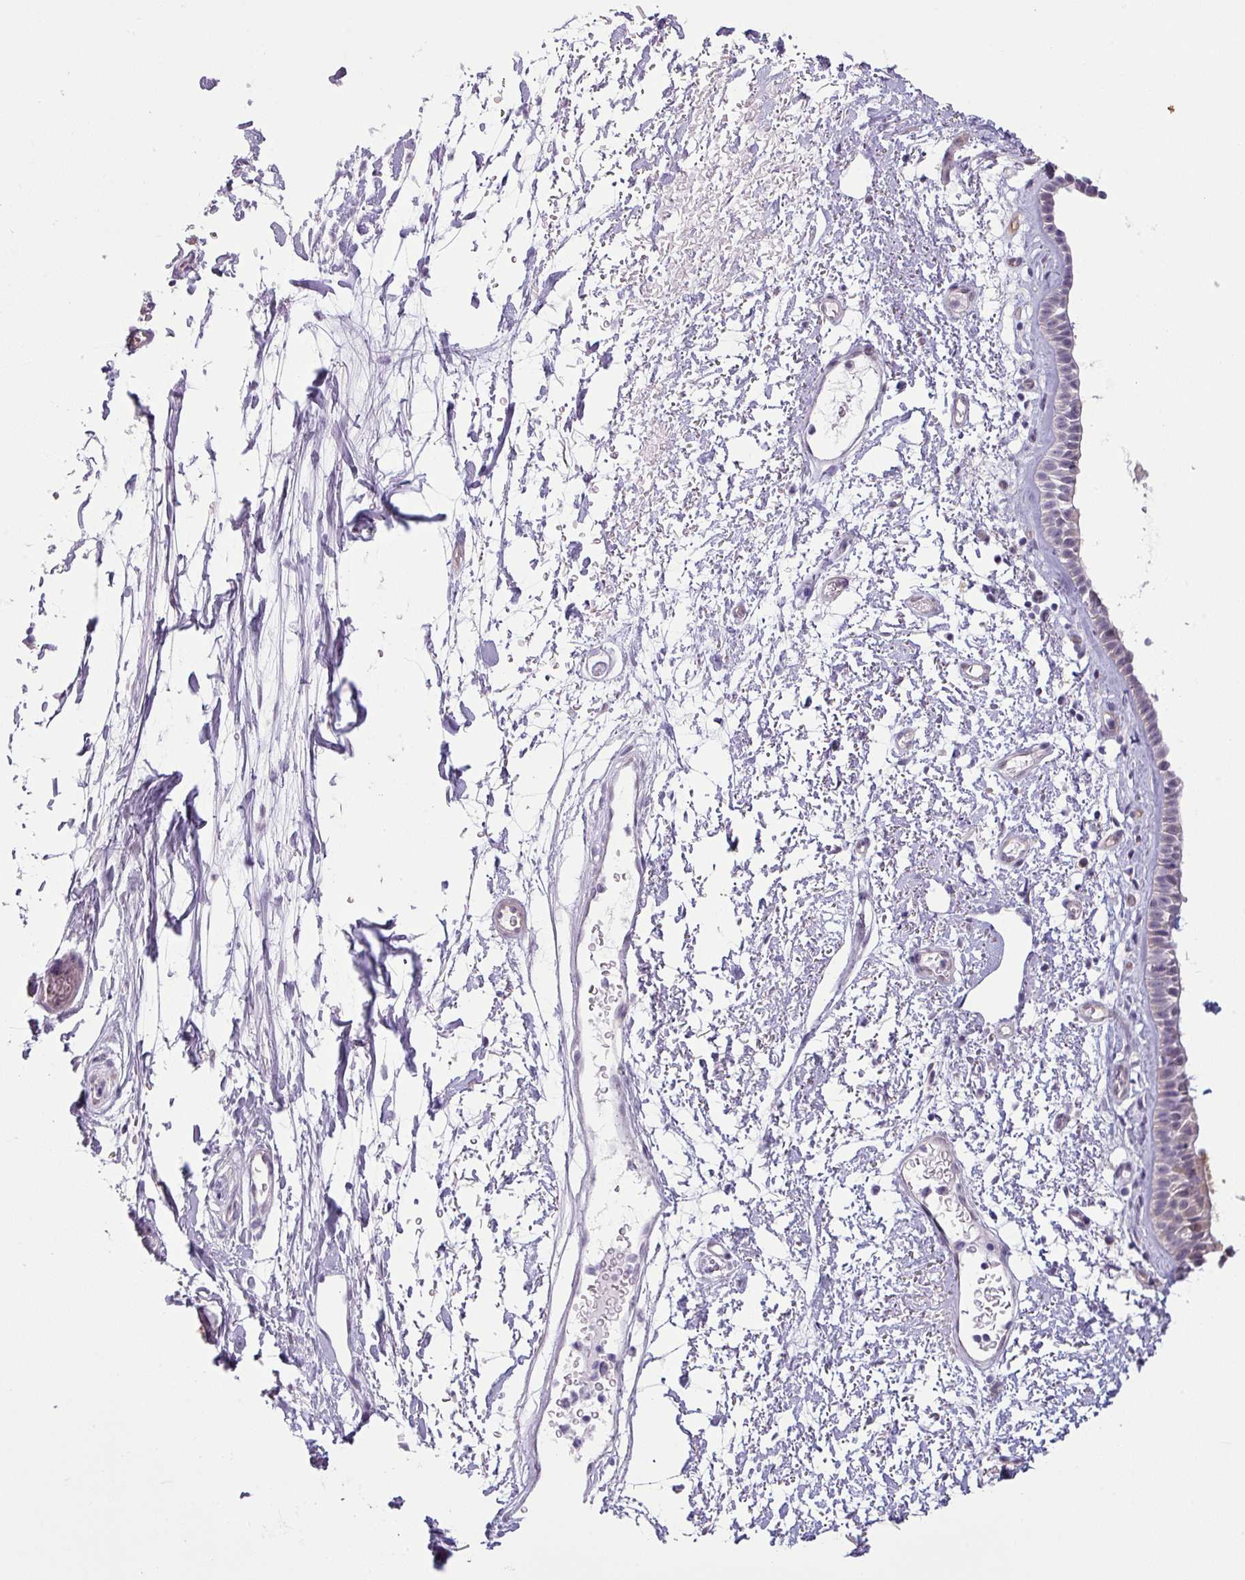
{"staining": {"intensity": "moderate", "quantity": "<25%", "location": "cytoplasmic/membranous"}, "tissue": "nasopharynx", "cell_type": "Respiratory epithelial cells", "image_type": "normal", "snomed": [{"axis": "morphology", "description": "Normal tissue, NOS"}, {"axis": "topography", "description": "Cartilage tissue"}, {"axis": "topography", "description": "Nasopharynx"}], "caption": "Respiratory epithelial cells show low levels of moderate cytoplasmic/membranous expression in approximately <25% of cells in benign nasopharynx.", "gene": "CCDC144A", "patient": {"sex": "male", "age": 56}}